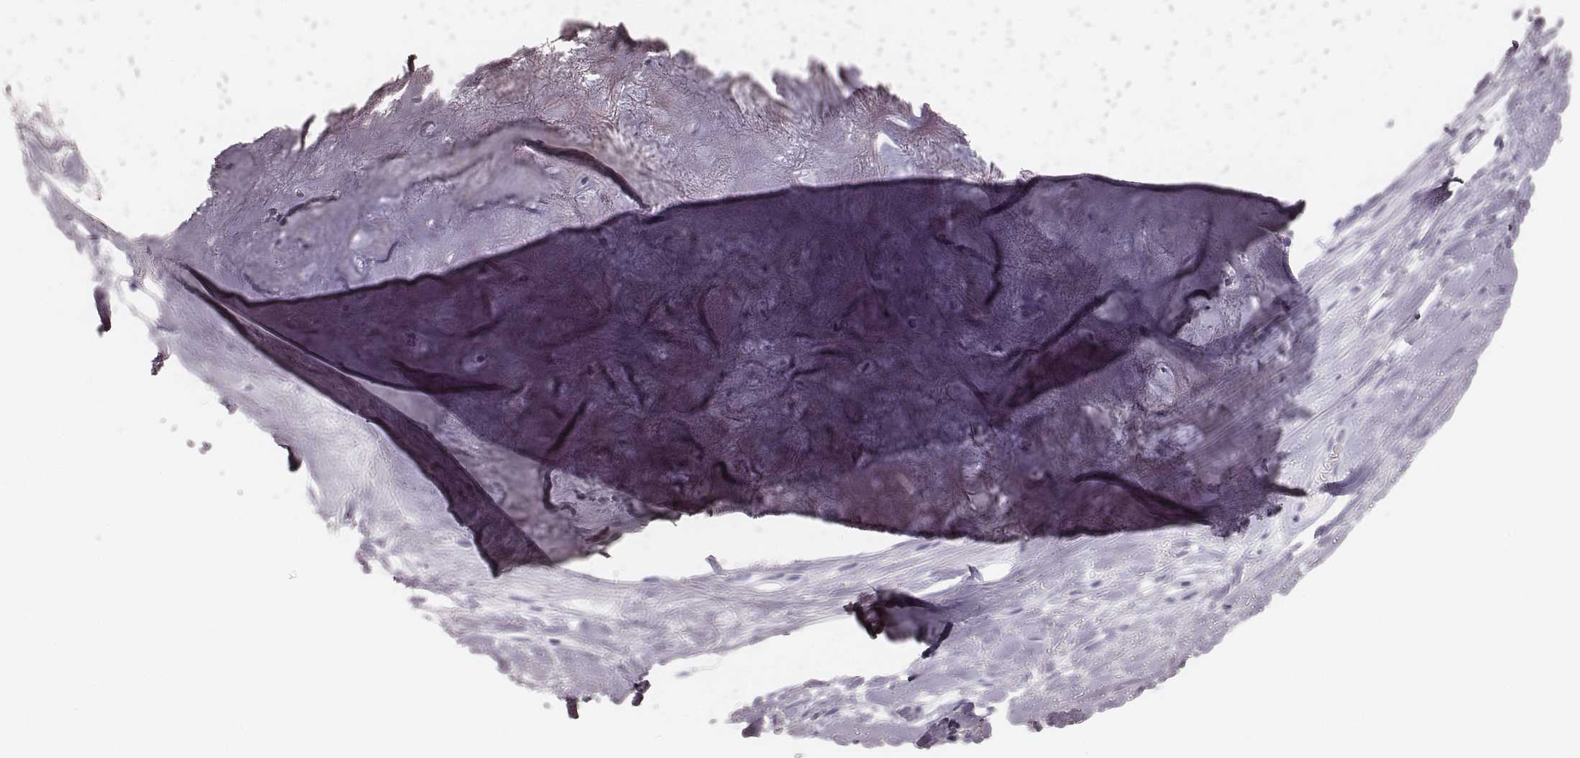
{"staining": {"intensity": "negative", "quantity": "none", "location": "none"}, "tissue": "adipose tissue", "cell_type": "Adipocytes", "image_type": "normal", "snomed": [{"axis": "morphology", "description": "Normal tissue, NOS"}, {"axis": "topography", "description": "Cartilage tissue"}], "caption": "Photomicrograph shows no significant protein staining in adipocytes of normal adipose tissue.", "gene": "ELANE", "patient": {"sex": "male", "age": 57}}